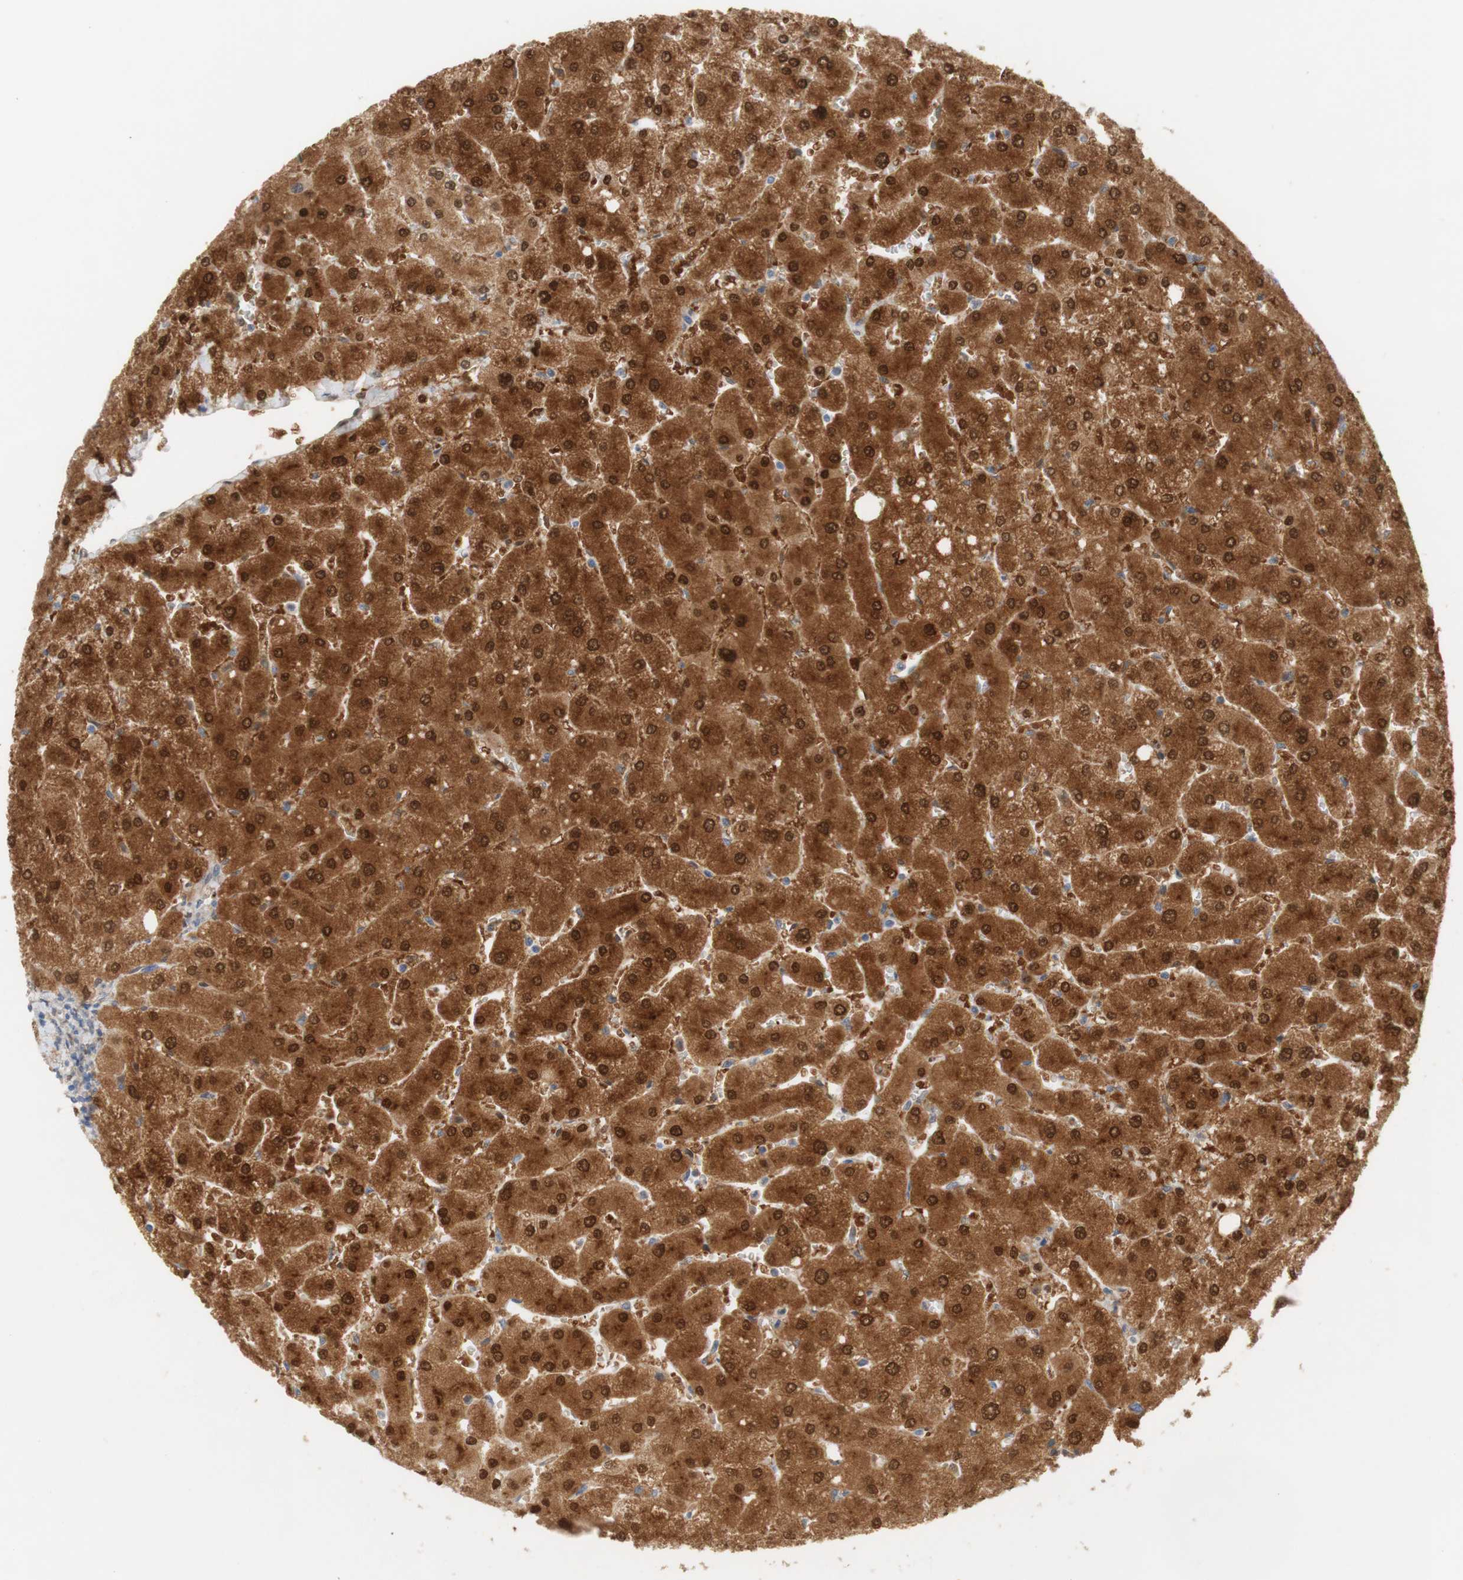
{"staining": {"intensity": "weak", "quantity": ">75%", "location": "cytoplasmic/membranous"}, "tissue": "liver", "cell_type": "Cholangiocytes", "image_type": "normal", "snomed": [{"axis": "morphology", "description": "Normal tissue, NOS"}, {"axis": "topography", "description": "Liver"}], "caption": "This micrograph exhibits IHC staining of normal liver, with low weak cytoplasmic/membranous positivity in about >75% of cholangiocytes.", "gene": "SELENBP1", "patient": {"sex": "male", "age": 55}}